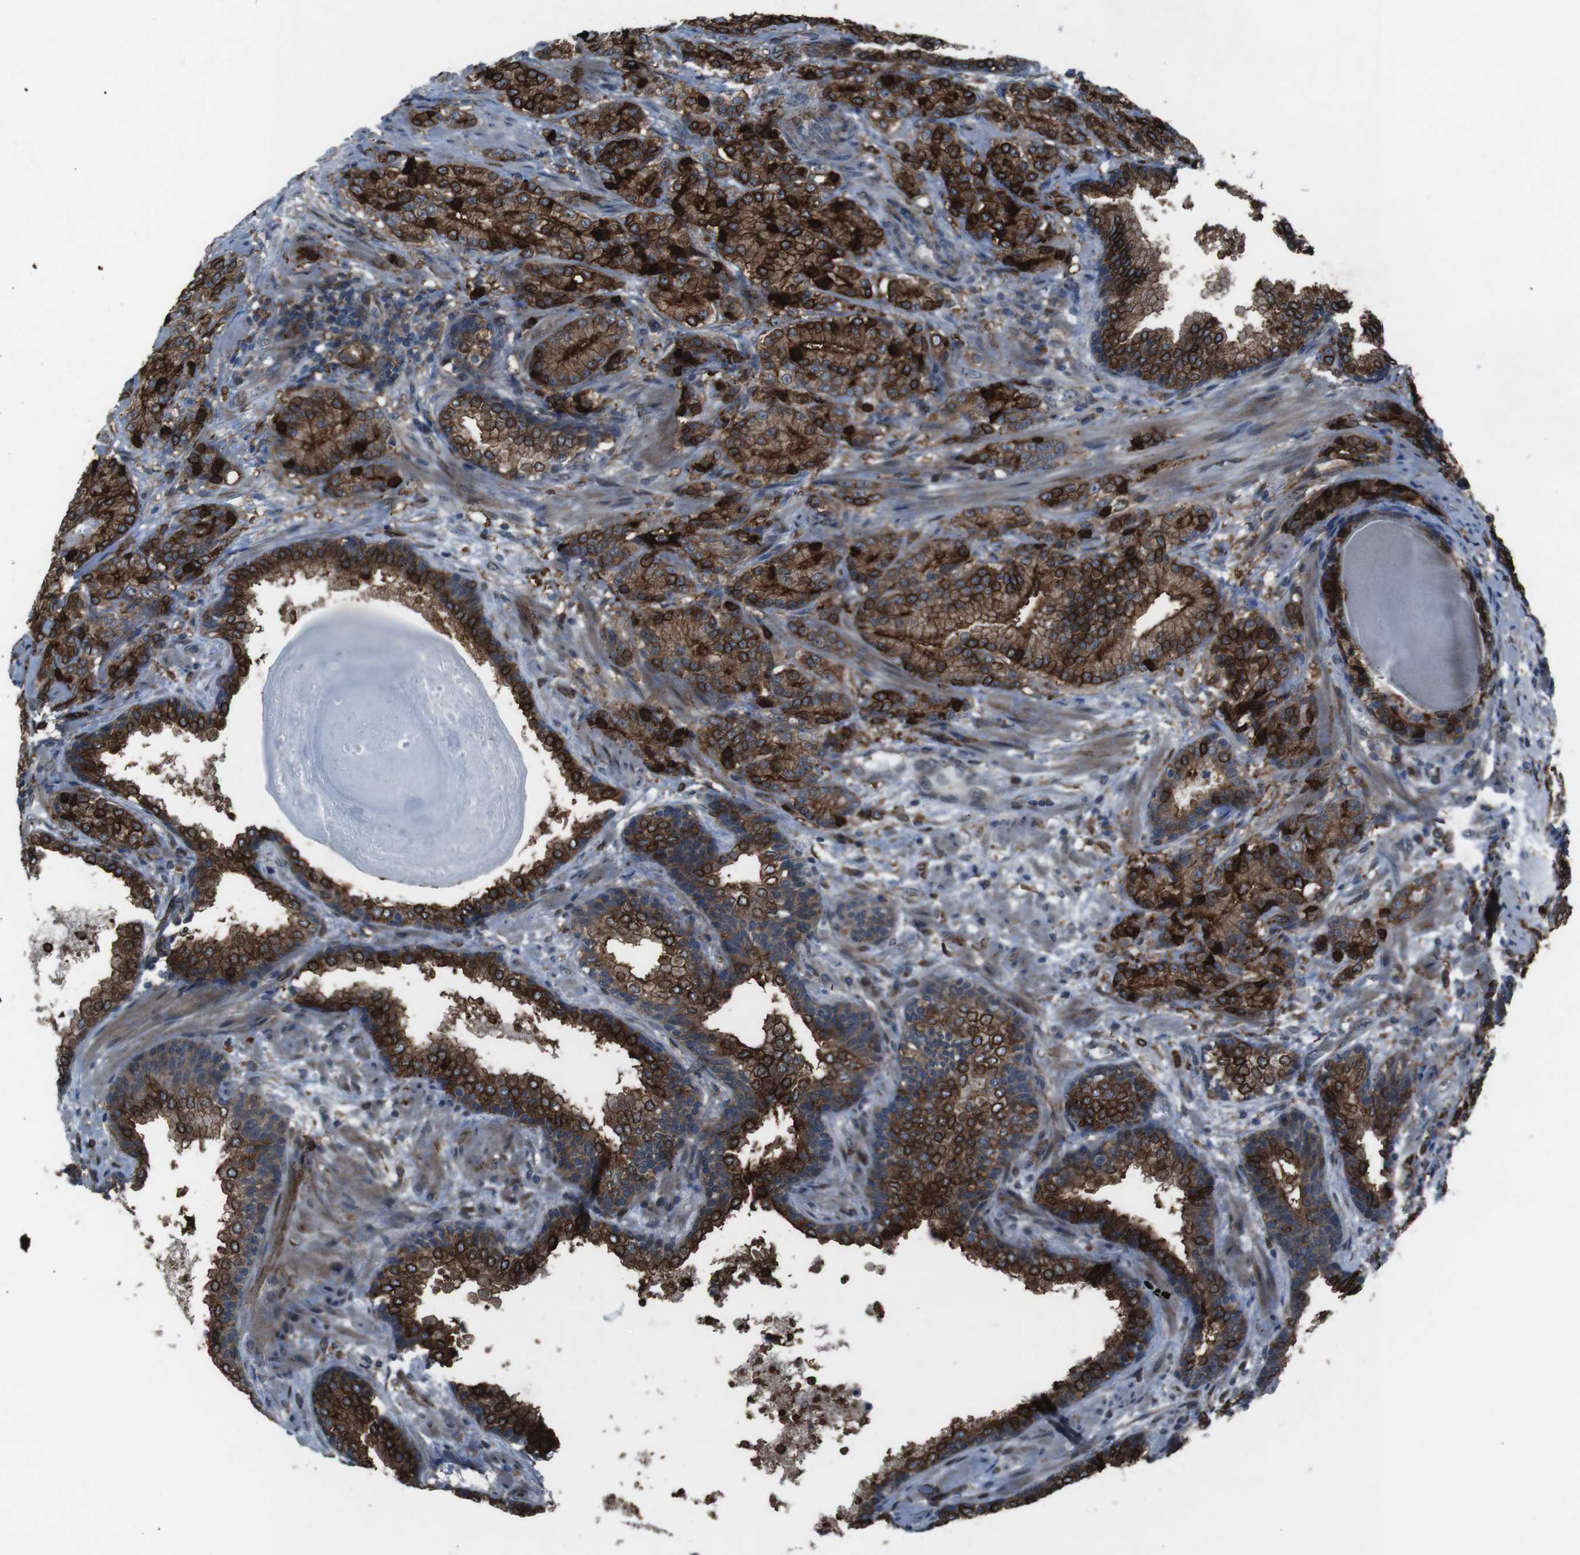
{"staining": {"intensity": "strong", "quantity": ">75%", "location": "cytoplasmic/membranous"}, "tissue": "prostate cancer", "cell_type": "Tumor cells", "image_type": "cancer", "snomed": [{"axis": "morphology", "description": "Adenocarcinoma, High grade"}, {"axis": "topography", "description": "Prostate"}], "caption": "Prostate cancer (adenocarcinoma (high-grade)) was stained to show a protein in brown. There is high levels of strong cytoplasmic/membranous expression in about >75% of tumor cells.", "gene": "GDF10", "patient": {"sex": "male", "age": 61}}